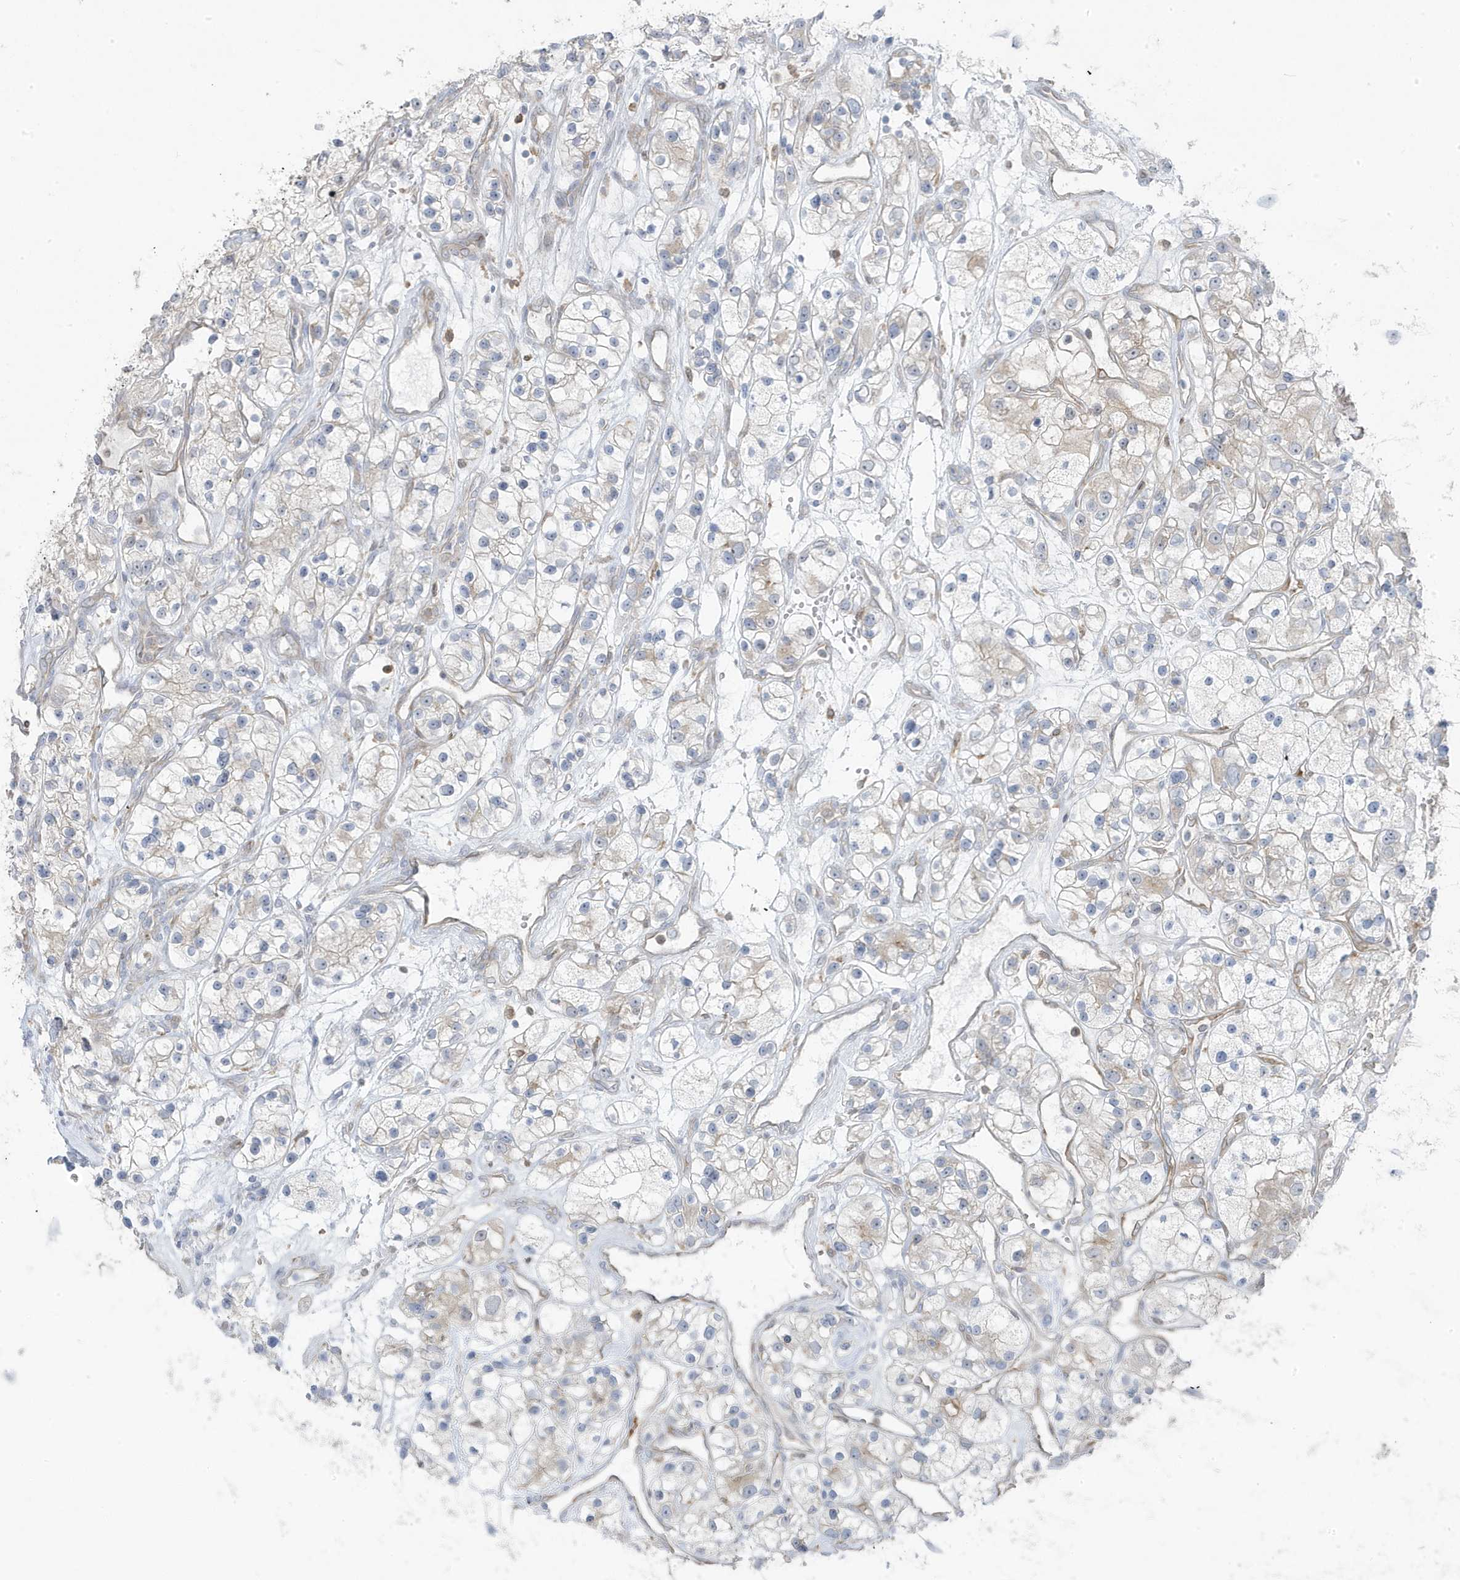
{"staining": {"intensity": "negative", "quantity": "none", "location": "none"}, "tissue": "renal cancer", "cell_type": "Tumor cells", "image_type": "cancer", "snomed": [{"axis": "morphology", "description": "Adenocarcinoma, NOS"}, {"axis": "topography", "description": "Kidney"}], "caption": "Tumor cells show no significant staining in renal adenocarcinoma.", "gene": "ZNF654", "patient": {"sex": "female", "age": 57}}